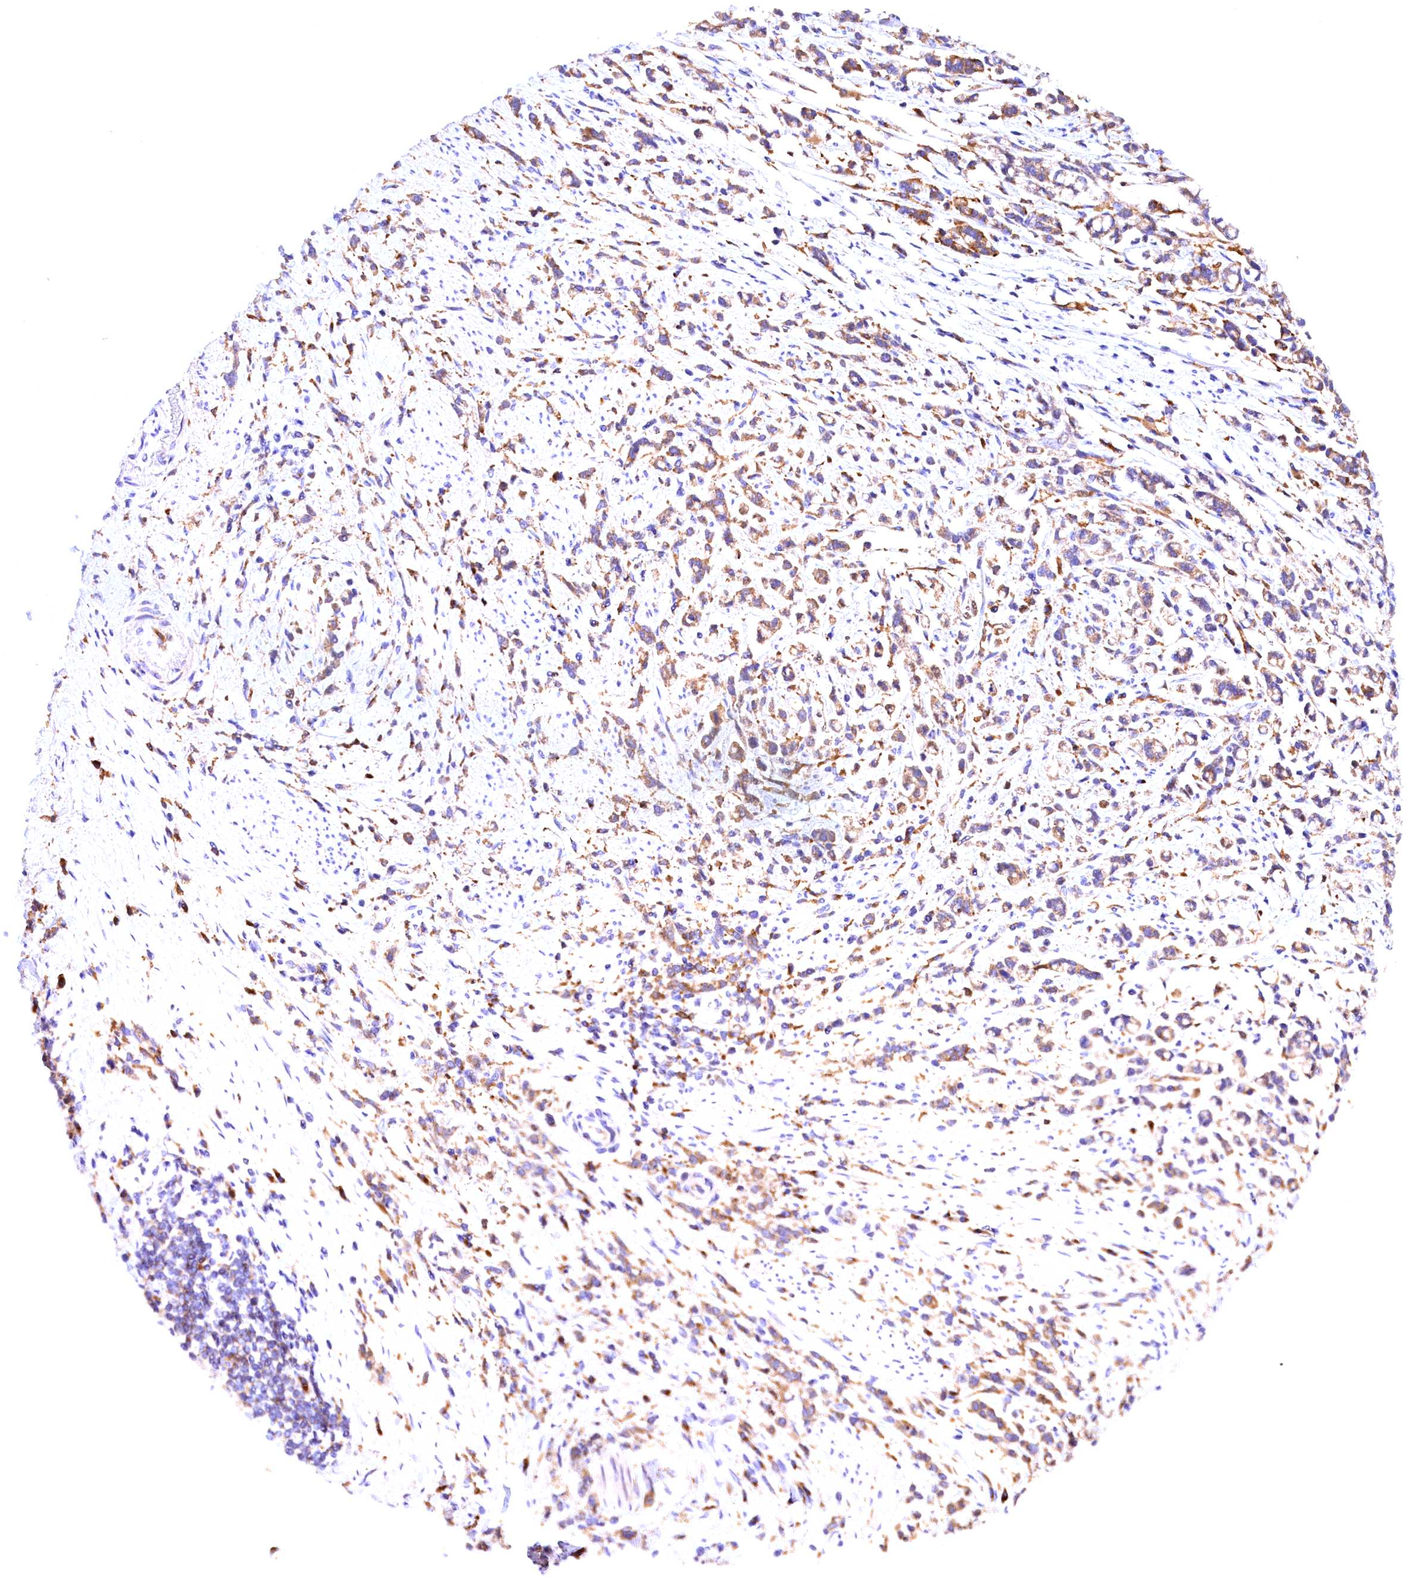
{"staining": {"intensity": "moderate", "quantity": "25%-75%", "location": "cytoplasmic/membranous"}, "tissue": "stomach cancer", "cell_type": "Tumor cells", "image_type": "cancer", "snomed": [{"axis": "morphology", "description": "Adenocarcinoma, NOS"}, {"axis": "topography", "description": "Stomach"}], "caption": "Protein expression analysis of human adenocarcinoma (stomach) reveals moderate cytoplasmic/membranous staining in approximately 25%-75% of tumor cells.", "gene": "NAIP", "patient": {"sex": "female", "age": 60}}